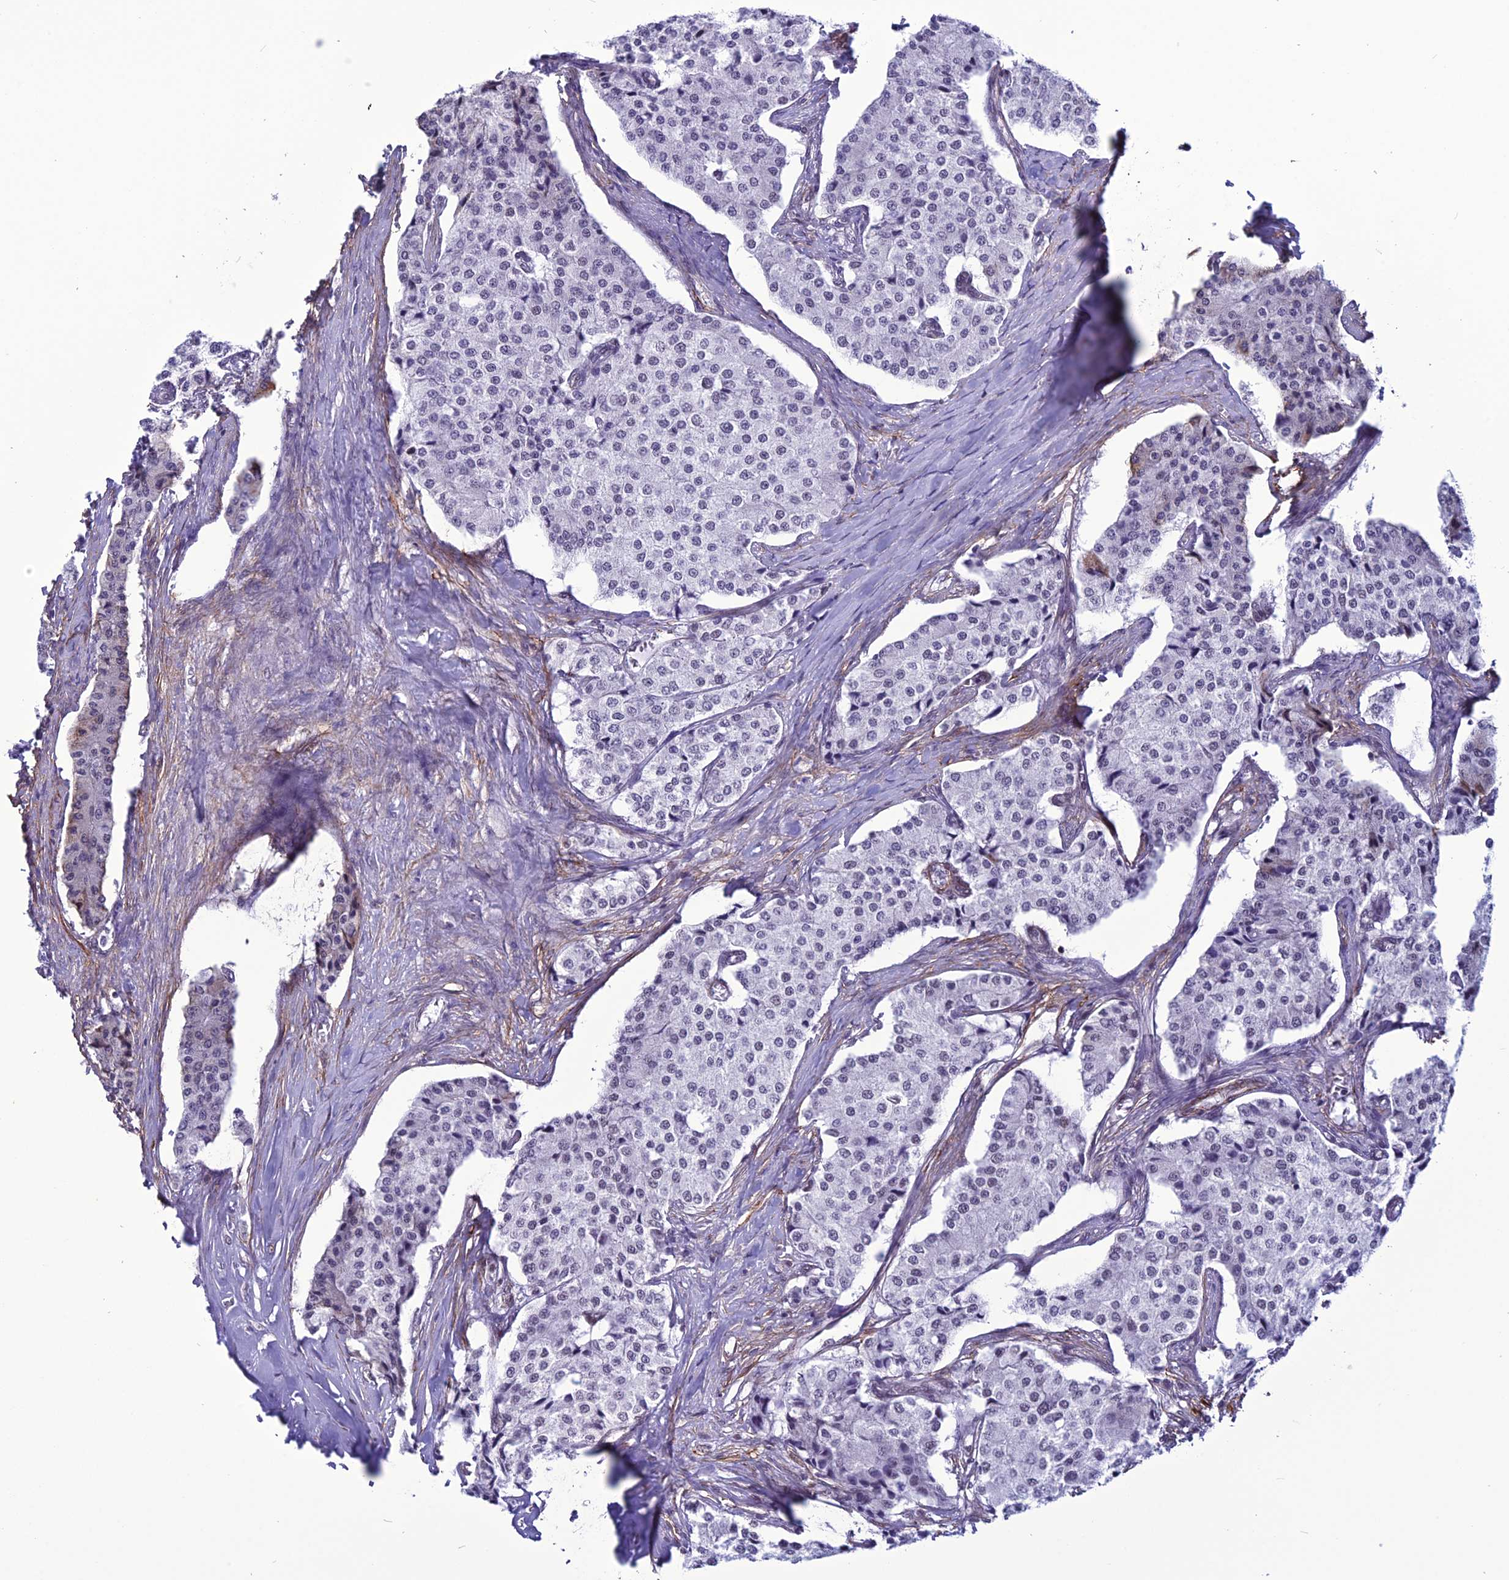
{"staining": {"intensity": "negative", "quantity": "none", "location": "none"}, "tissue": "carcinoid", "cell_type": "Tumor cells", "image_type": "cancer", "snomed": [{"axis": "morphology", "description": "Carcinoid, malignant, NOS"}, {"axis": "topography", "description": "Colon"}], "caption": "The micrograph demonstrates no significant positivity in tumor cells of carcinoid.", "gene": "U2AF1", "patient": {"sex": "female", "age": 52}}